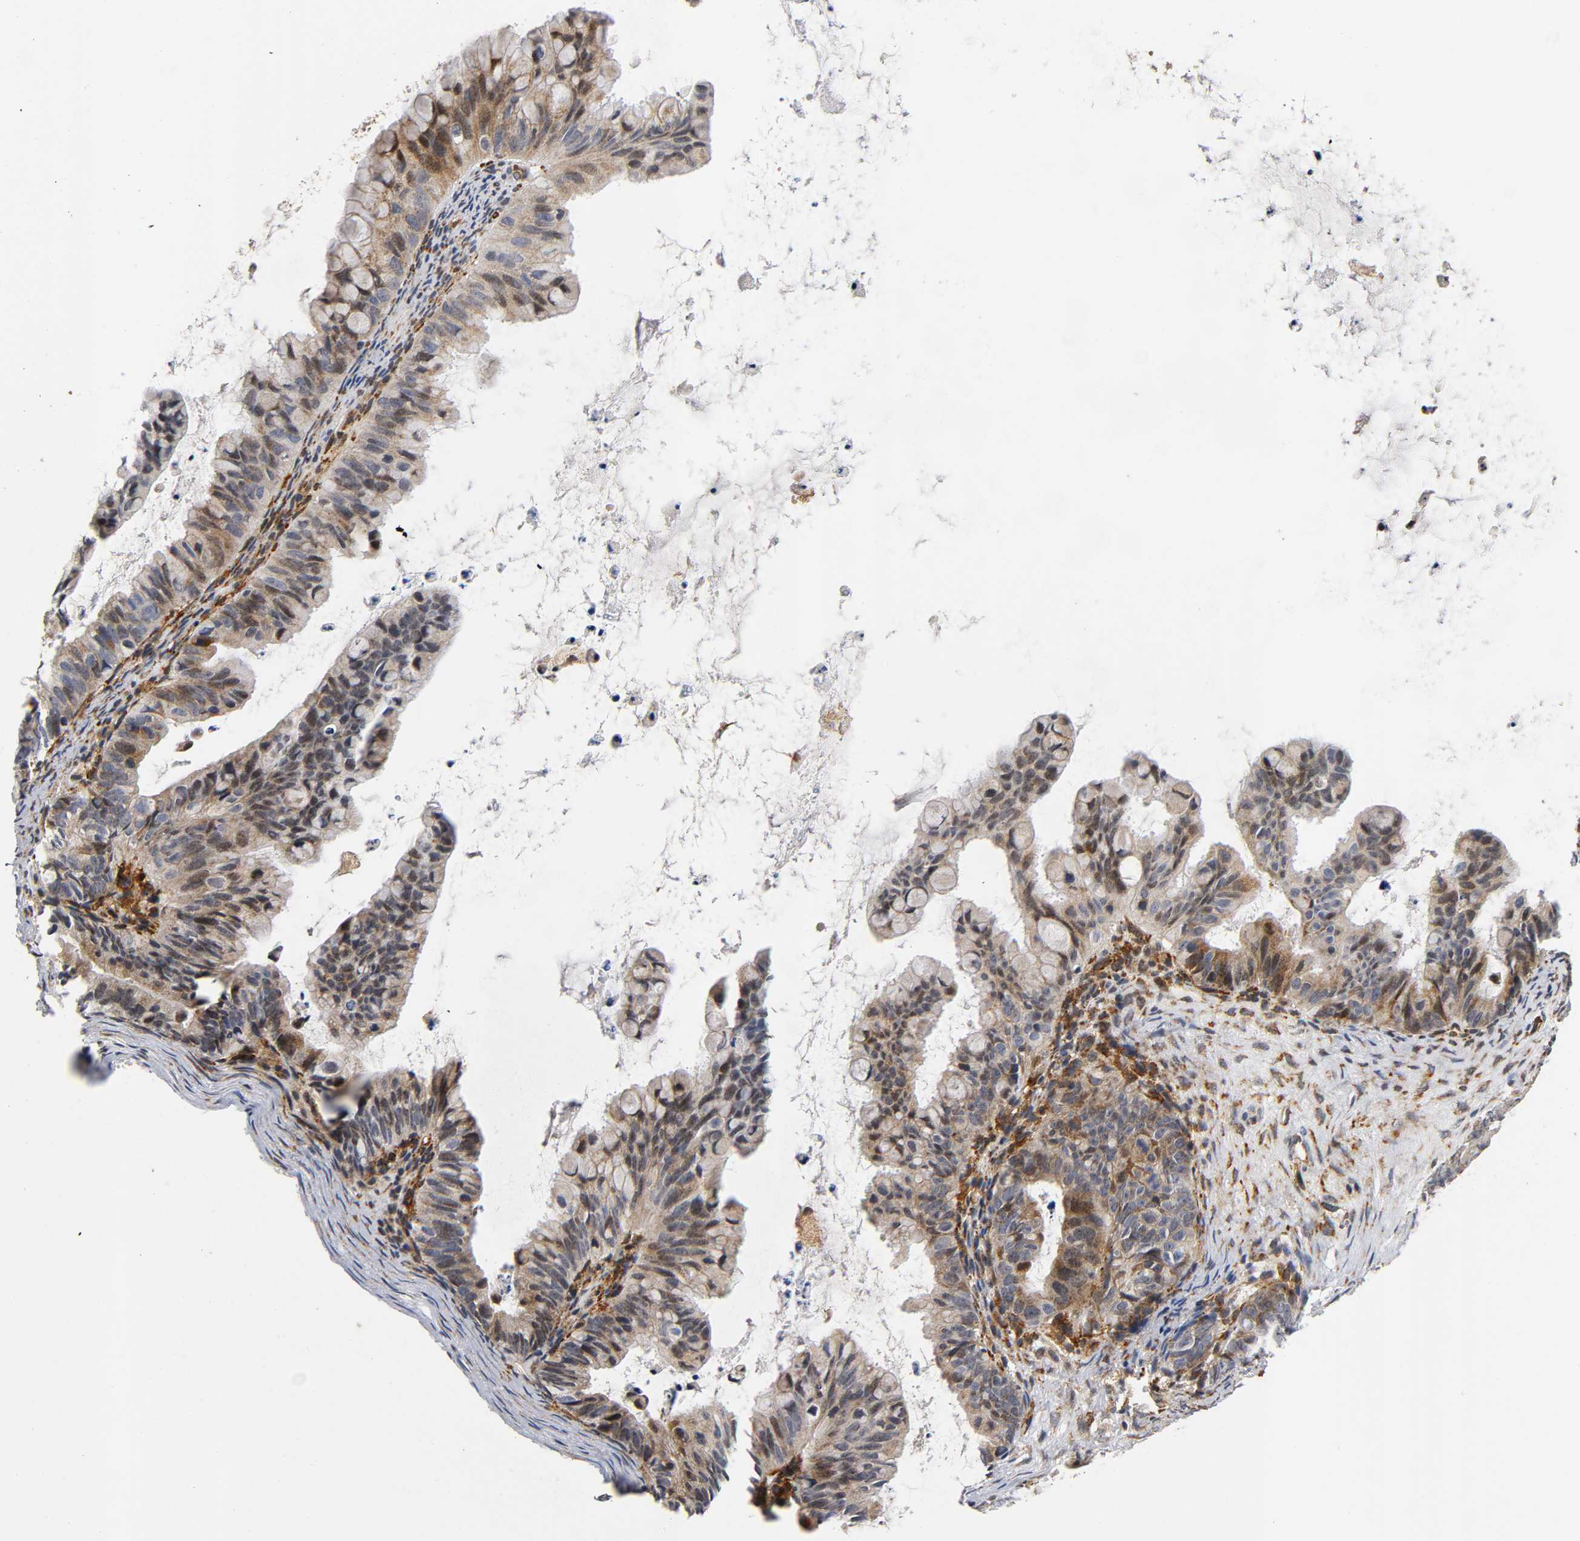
{"staining": {"intensity": "moderate", "quantity": ">75%", "location": "cytoplasmic/membranous,nuclear"}, "tissue": "ovarian cancer", "cell_type": "Tumor cells", "image_type": "cancer", "snomed": [{"axis": "morphology", "description": "Cystadenocarcinoma, mucinous, NOS"}, {"axis": "topography", "description": "Ovary"}], "caption": "Ovarian cancer tissue reveals moderate cytoplasmic/membranous and nuclear expression in about >75% of tumor cells, visualized by immunohistochemistry.", "gene": "SOS2", "patient": {"sex": "female", "age": 36}}